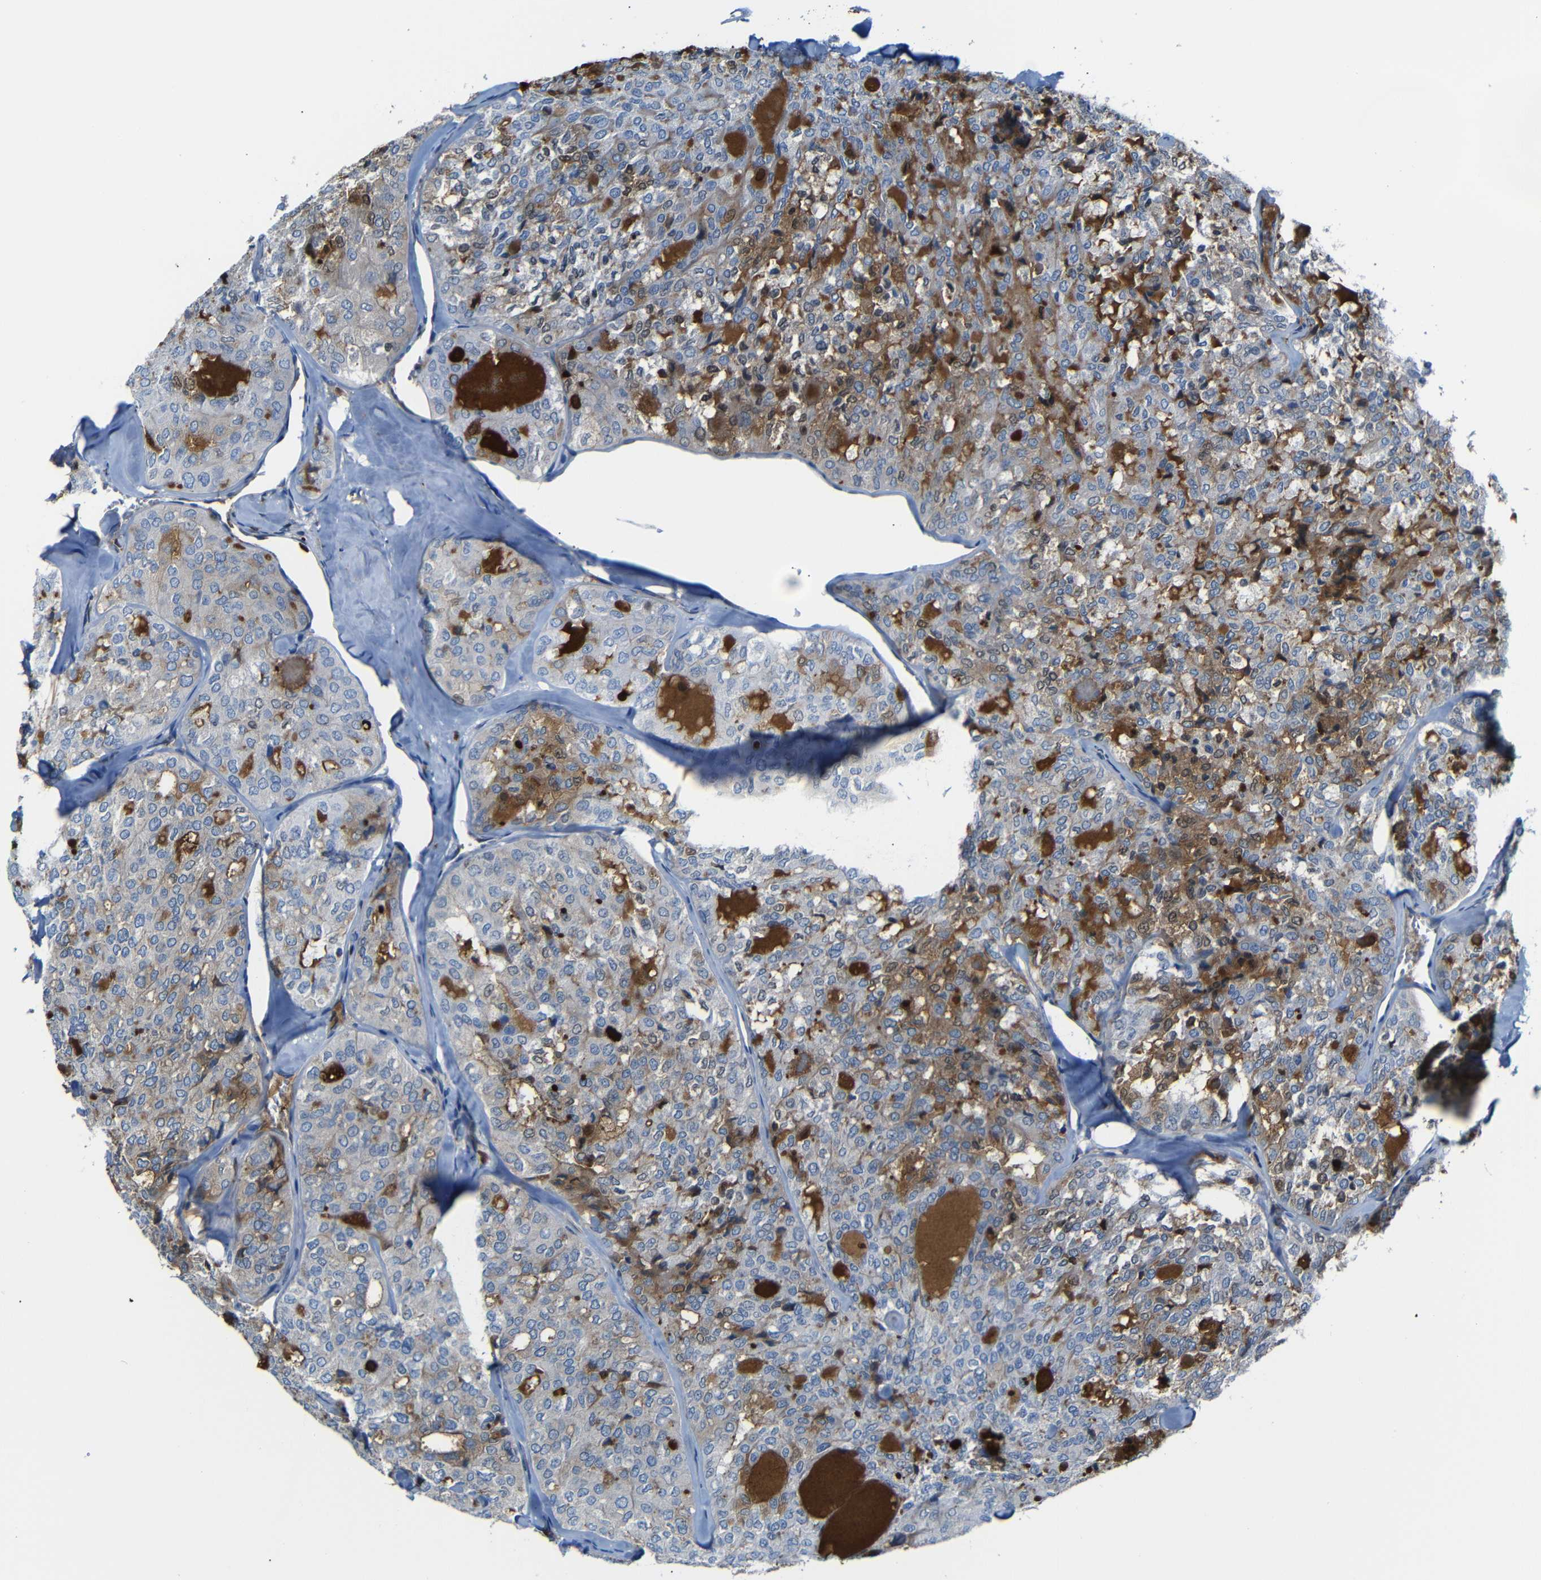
{"staining": {"intensity": "moderate", "quantity": "25%-75%", "location": "cytoplasmic/membranous"}, "tissue": "thyroid cancer", "cell_type": "Tumor cells", "image_type": "cancer", "snomed": [{"axis": "morphology", "description": "Follicular adenoma carcinoma, NOS"}, {"axis": "topography", "description": "Thyroid gland"}], "caption": "High-power microscopy captured an immunohistochemistry photomicrograph of thyroid cancer (follicular adenoma carcinoma), revealing moderate cytoplasmic/membranous staining in about 25%-75% of tumor cells.", "gene": "SERPINA1", "patient": {"sex": "male", "age": 75}}